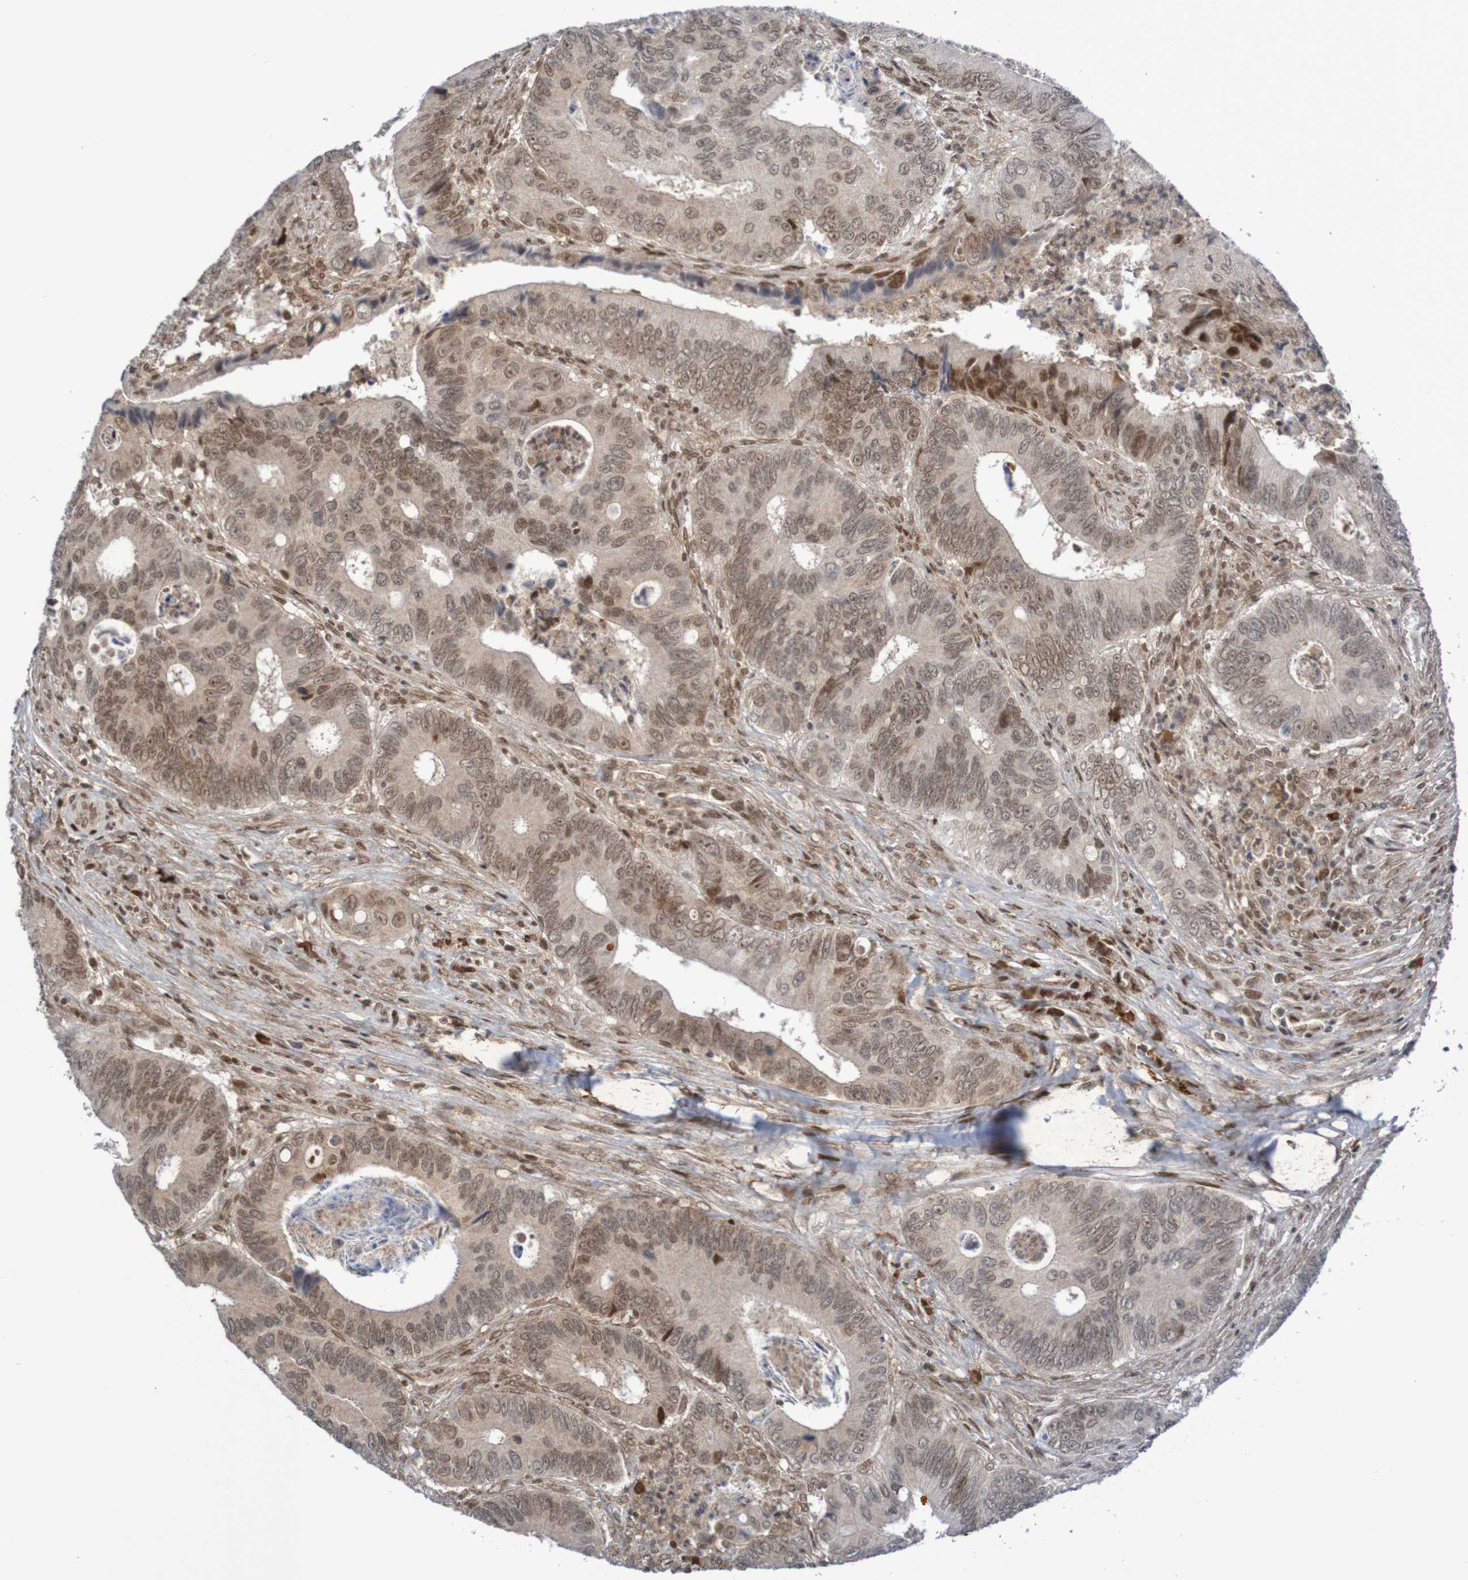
{"staining": {"intensity": "weak", "quantity": ">75%", "location": "cytoplasmic/membranous,nuclear"}, "tissue": "colorectal cancer", "cell_type": "Tumor cells", "image_type": "cancer", "snomed": [{"axis": "morphology", "description": "Inflammation, NOS"}, {"axis": "morphology", "description": "Adenocarcinoma, NOS"}, {"axis": "topography", "description": "Colon"}], "caption": "Immunohistochemical staining of colorectal cancer shows low levels of weak cytoplasmic/membranous and nuclear expression in approximately >75% of tumor cells.", "gene": "ITLN1", "patient": {"sex": "male", "age": 72}}